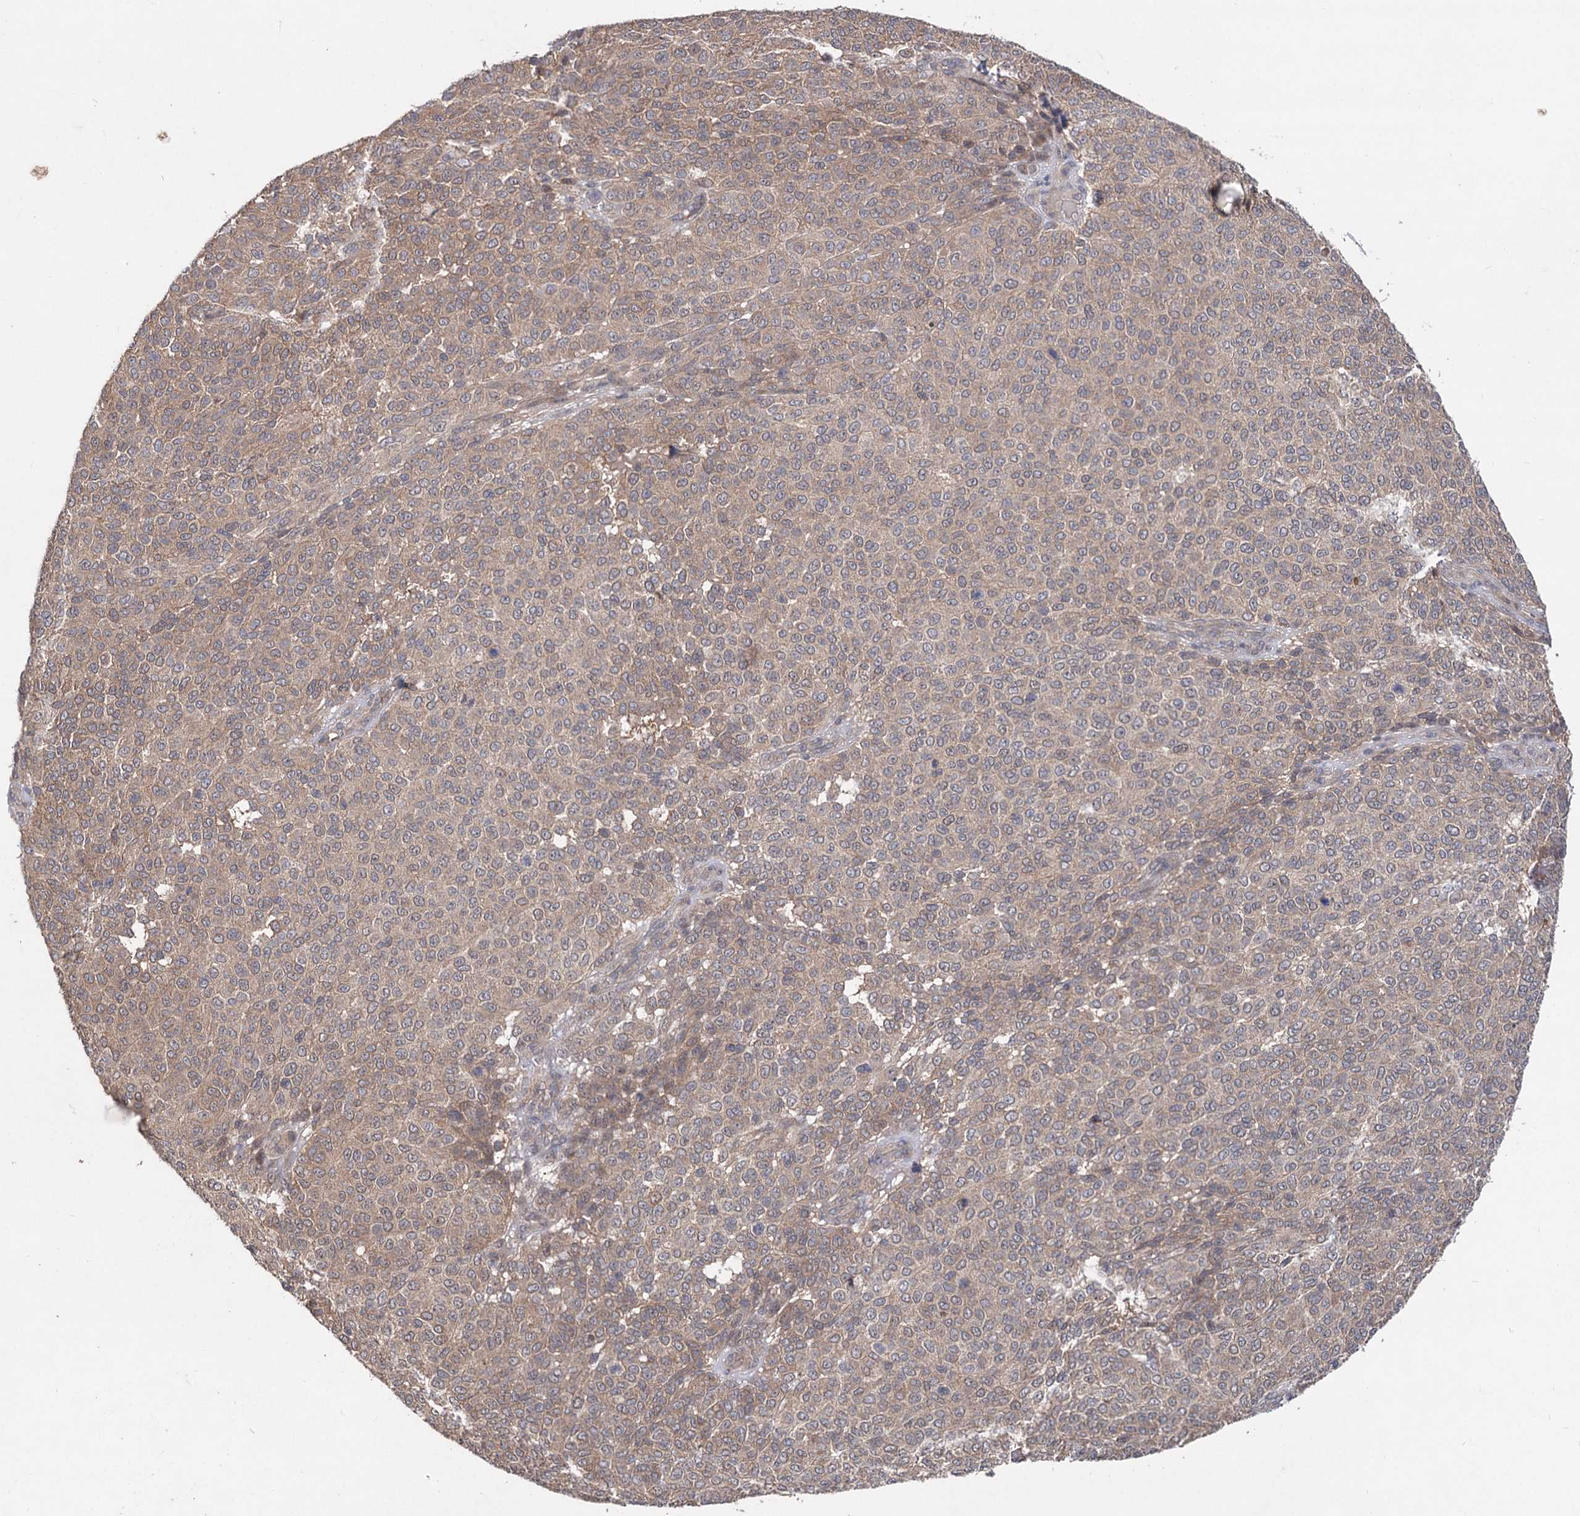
{"staining": {"intensity": "weak", "quantity": ">75%", "location": "cytoplasmic/membranous"}, "tissue": "melanoma", "cell_type": "Tumor cells", "image_type": "cancer", "snomed": [{"axis": "morphology", "description": "Malignant melanoma, NOS"}, {"axis": "topography", "description": "Skin"}], "caption": "Protein staining demonstrates weak cytoplasmic/membranous staining in about >75% of tumor cells in malignant melanoma.", "gene": "NUDCD2", "patient": {"sex": "male", "age": 49}}